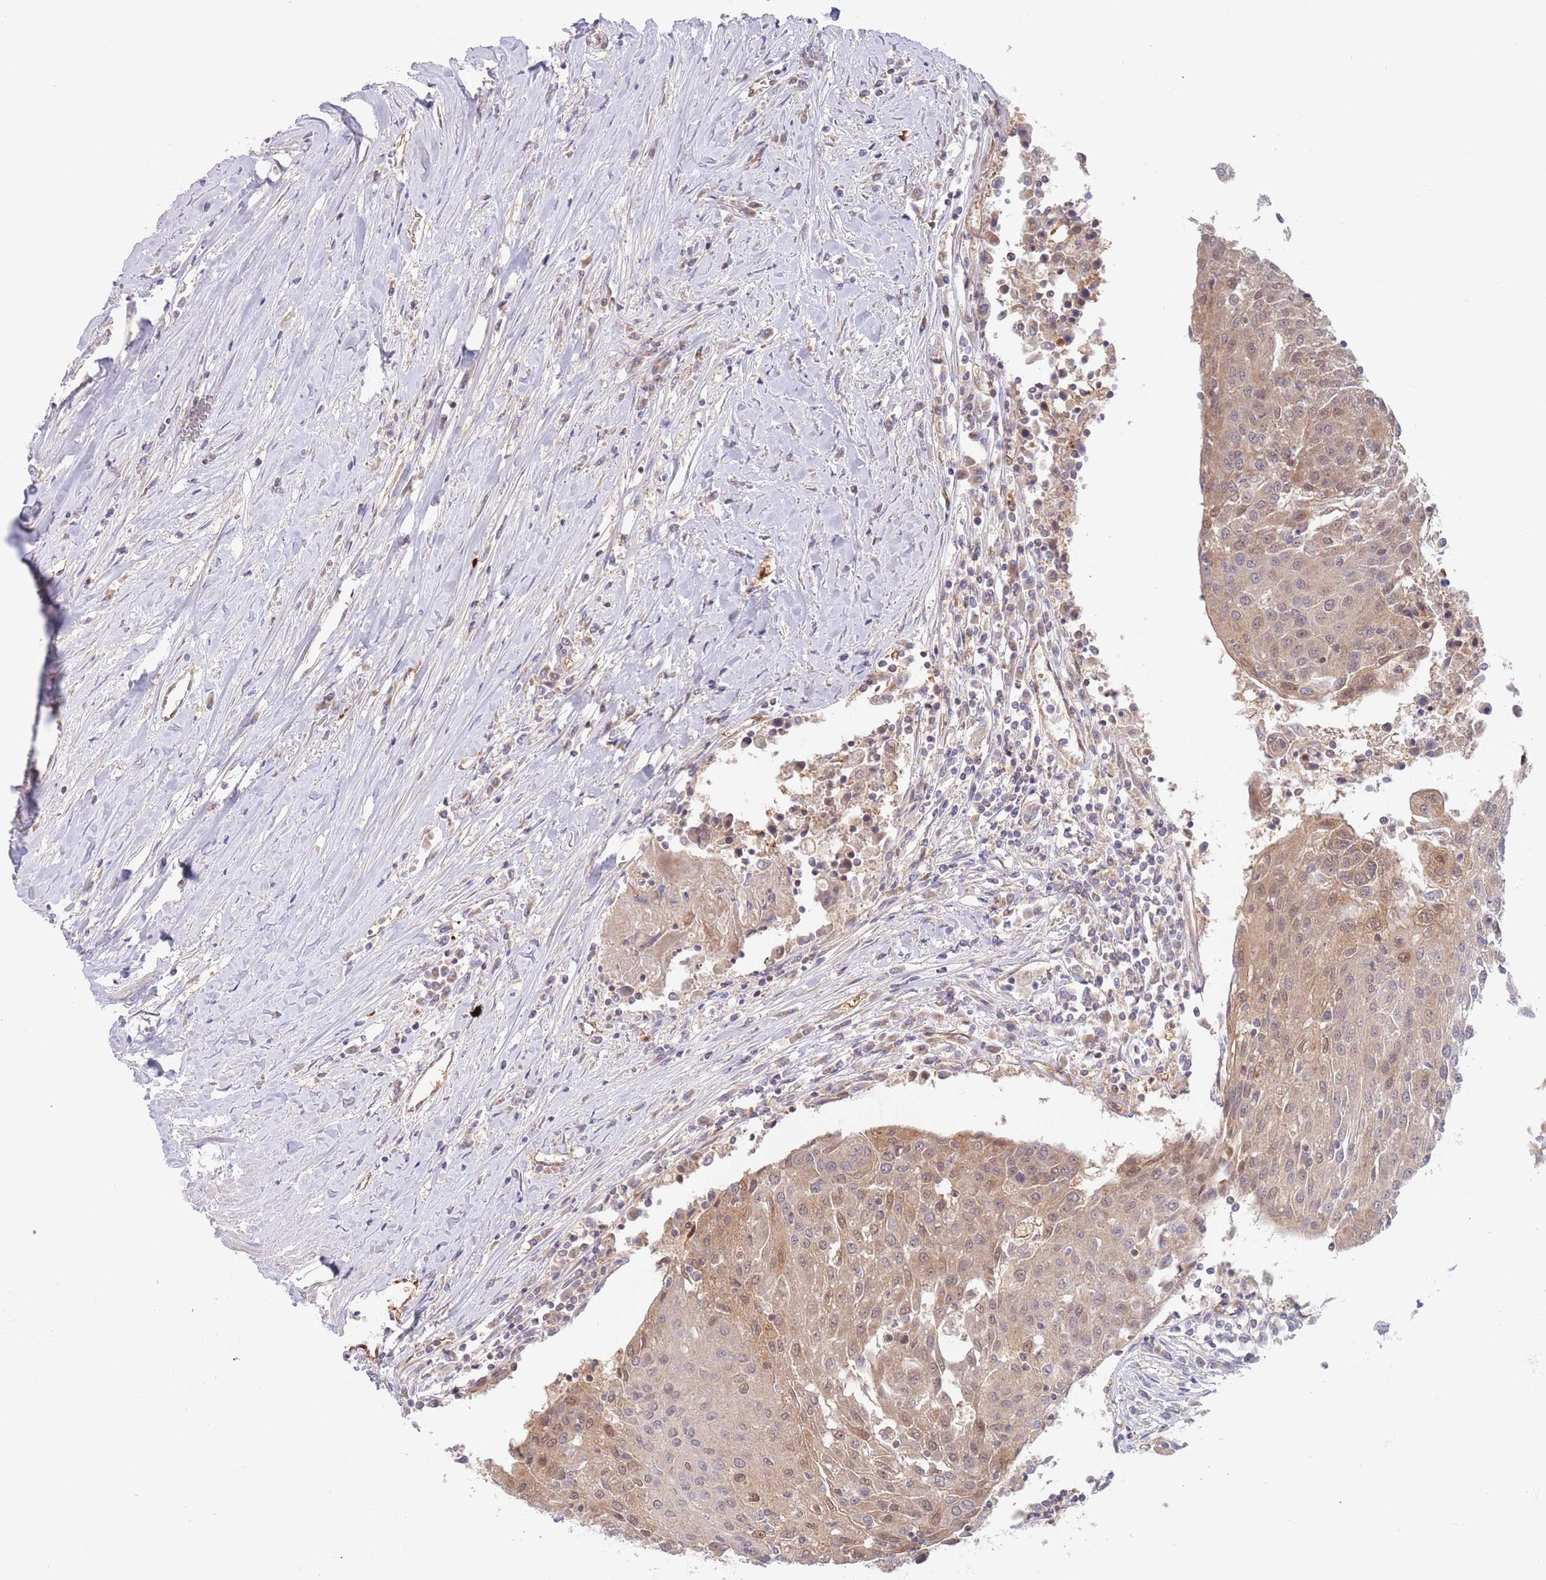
{"staining": {"intensity": "weak", "quantity": "25%-75%", "location": "cytoplasmic/membranous,nuclear"}, "tissue": "urothelial cancer", "cell_type": "Tumor cells", "image_type": "cancer", "snomed": [{"axis": "morphology", "description": "Urothelial carcinoma, High grade"}, {"axis": "topography", "description": "Urinary bladder"}], "caption": "Immunohistochemistry (DAB (3,3'-diaminobenzidine)) staining of human high-grade urothelial carcinoma reveals weak cytoplasmic/membranous and nuclear protein positivity in approximately 25%-75% of tumor cells.", "gene": "GUK1", "patient": {"sex": "female", "age": 85}}